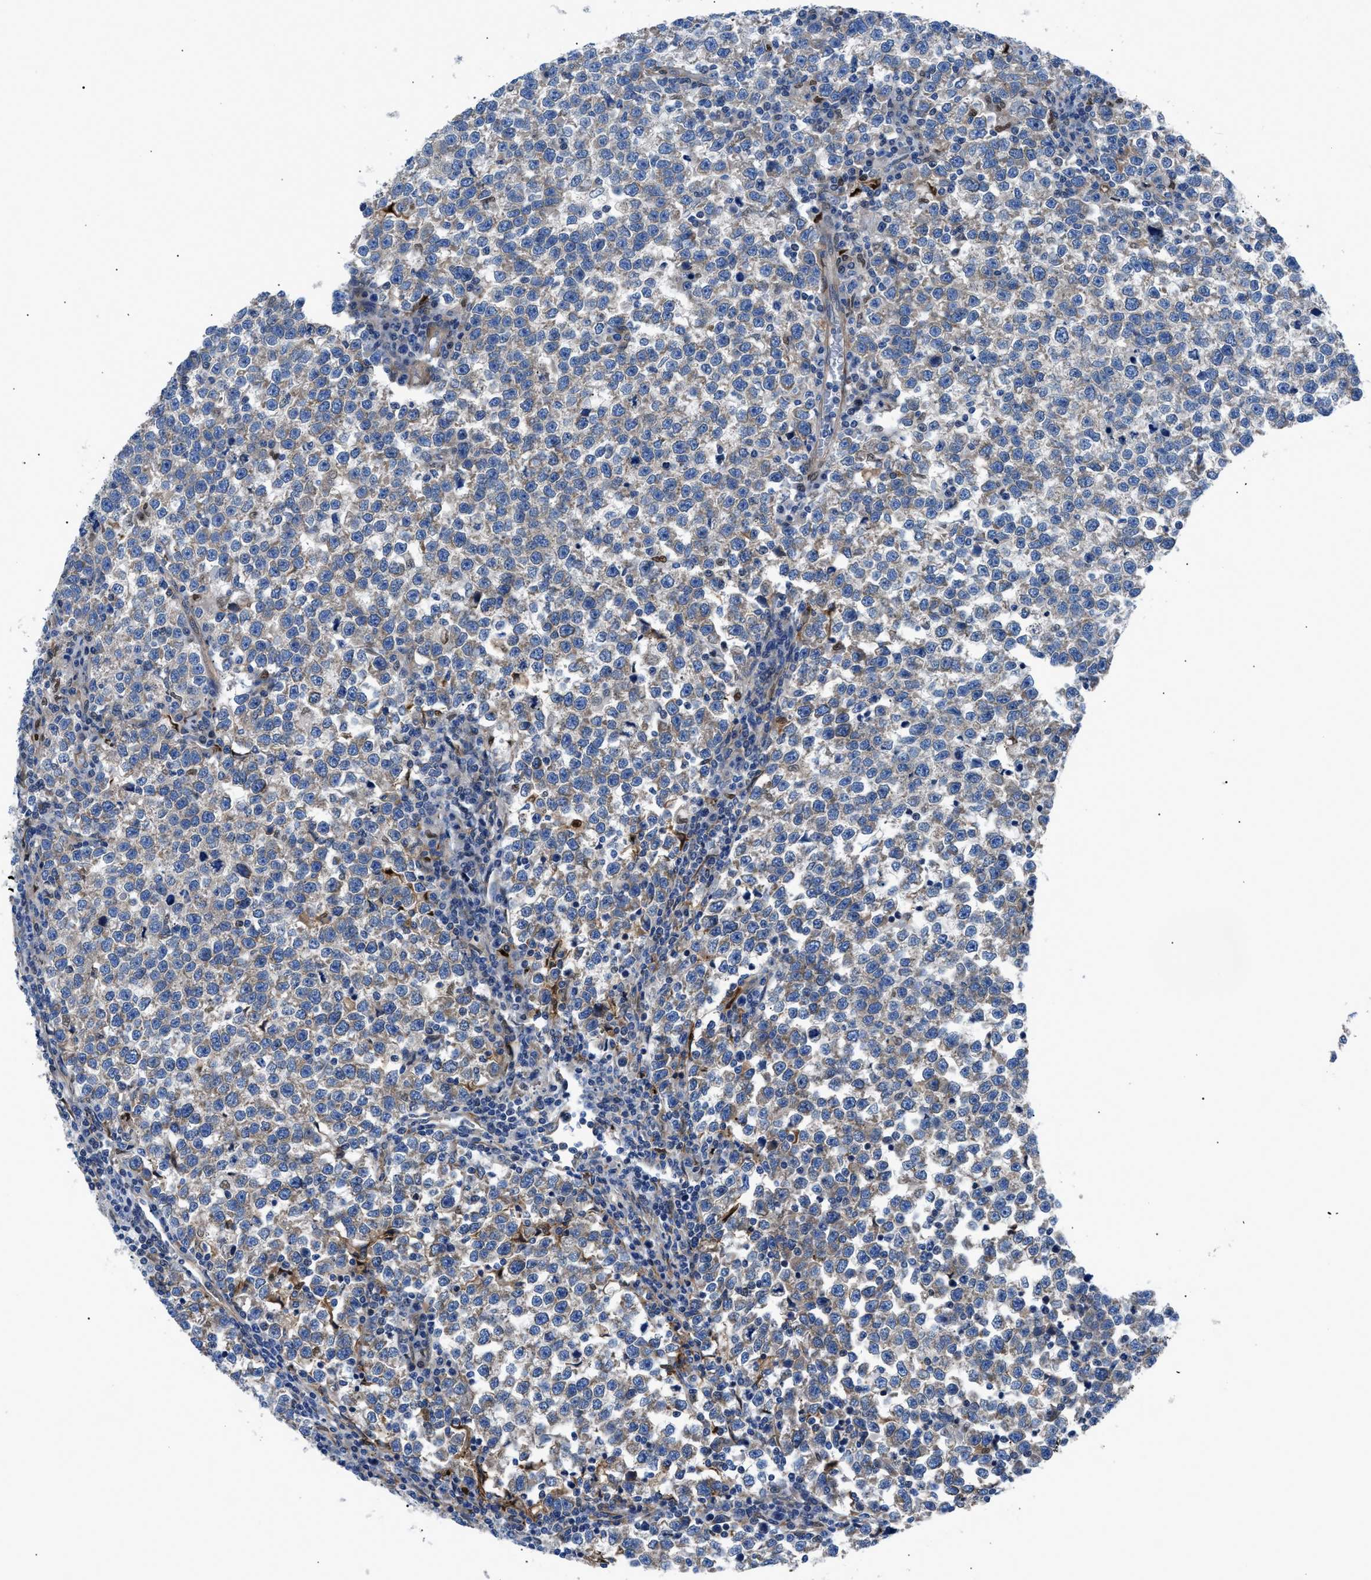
{"staining": {"intensity": "weak", "quantity": "<25%", "location": "cytoplasmic/membranous"}, "tissue": "testis cancer", "cell_type": "Tumor cells", "image_type": "cancer", "snomed": [{"axis": "morphology", "description": "Normal tissue, NOS"}, {"axis": "morphology", "description": "Seminoma, NOS"}, {"axis": "topography", "description": "Testis"}], "caption": "The IHC histopathology image has no significant staining in tumor cells of testis seminoma tissue. (DAB (3,3'-diaminobenzidine) immunohistochemistry (IHC) visualized using brightfield microscopy, high magnification).", "gene": "DMAC1", "patient": {"sex": "male", "age": 43}}